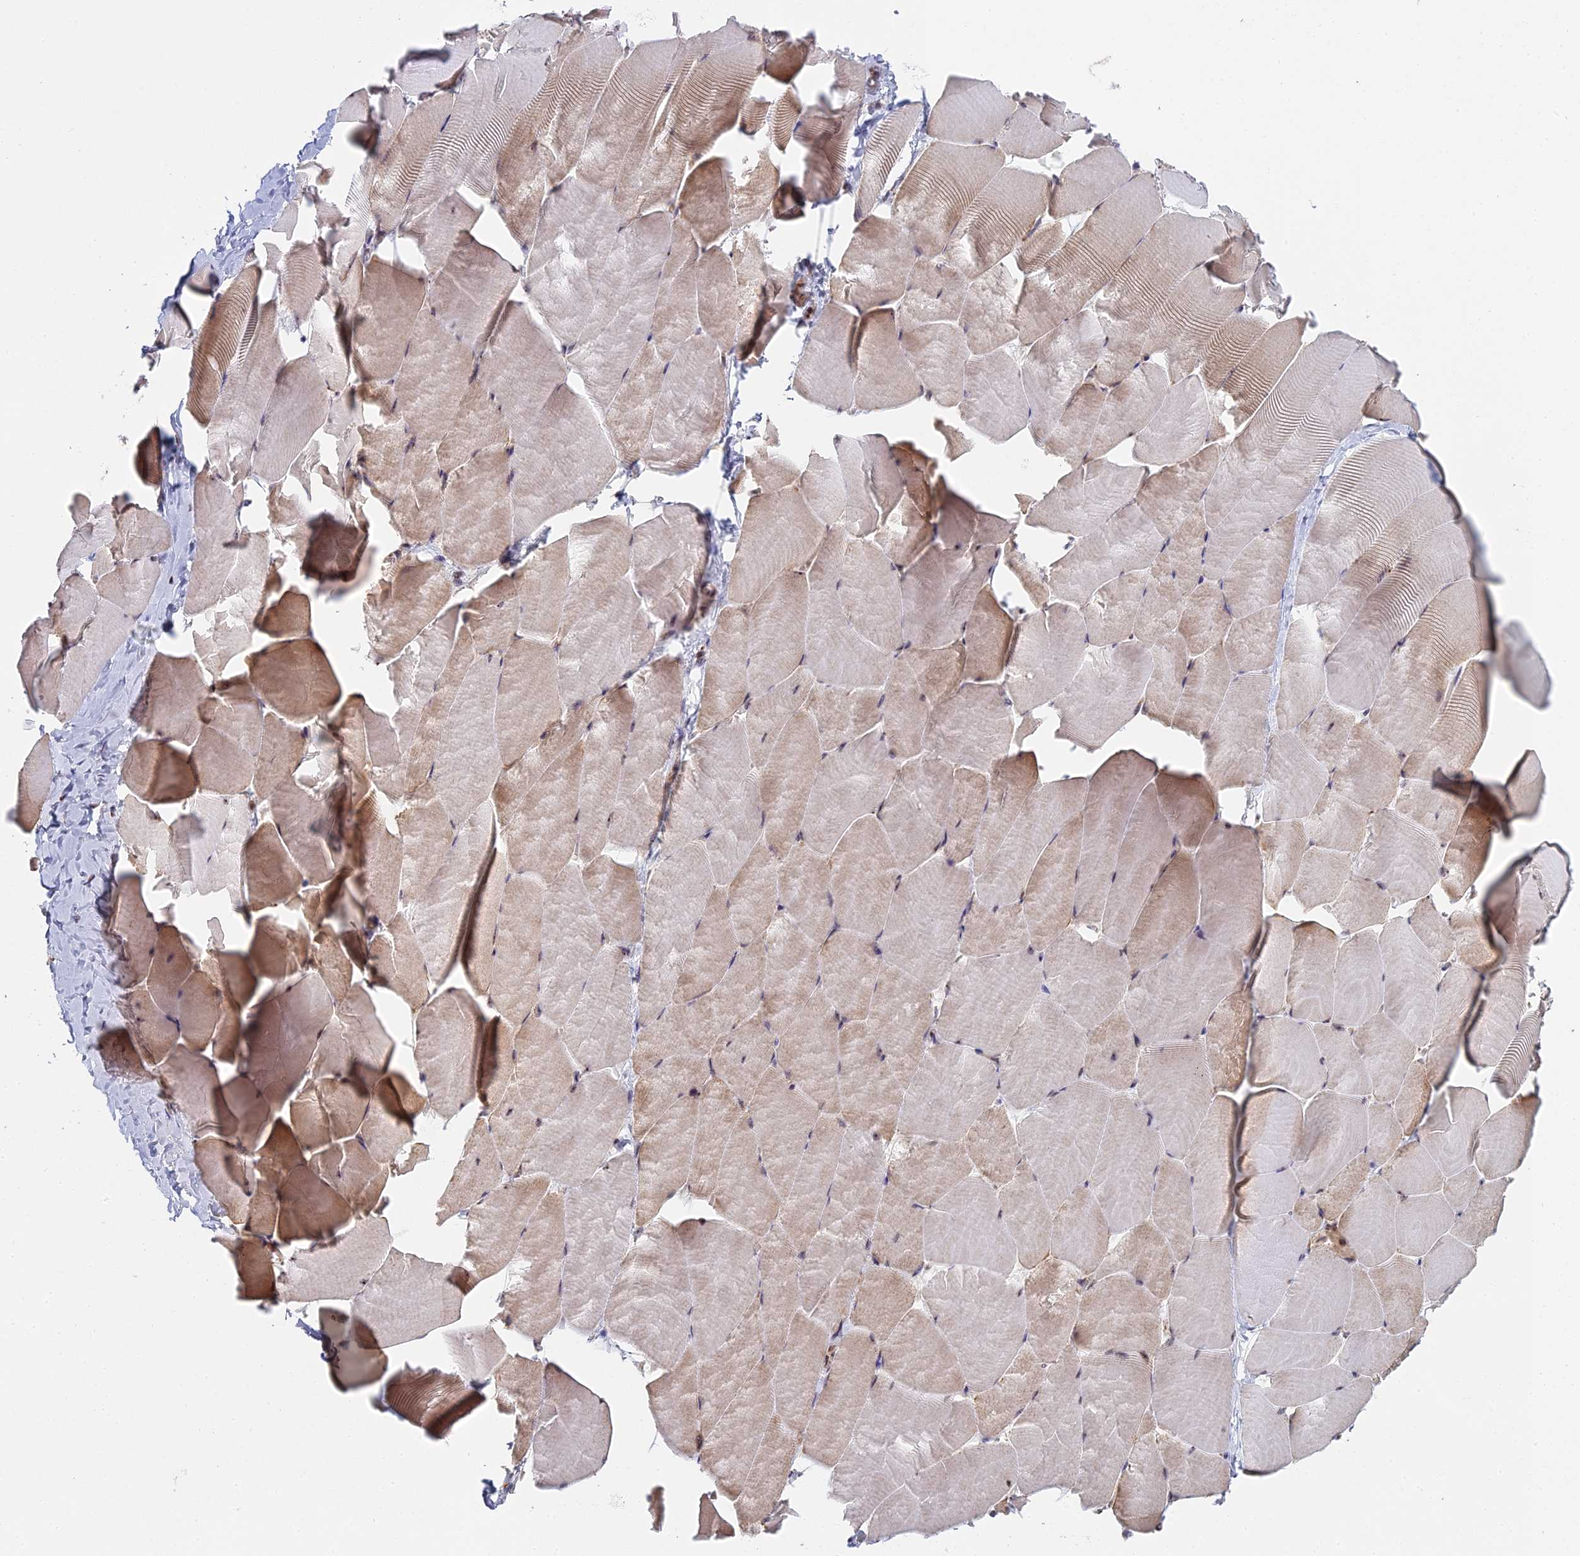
{"staining": {"intensity": "moderate", "quantity": "<25%", "location": "cytoplasmic/membranous"}, "tissue": "skeletal muscle", "cell_type": "Myocytes", "image_type": "normal", "snomed": [{"axis": "morphology", "description": "Normal tissue, NOS"}, {"axis": "topography", "description": "Skeletal muscle"}], "caption": "Skeletal muscle stained with DAB immunohistochemistry demonstrates low levels of moderate cytoplasmic/membranous staining in approximately <25% of myocytes.", "gene": "MEOX1", "patient": {"sex": "male", "age": 25}}